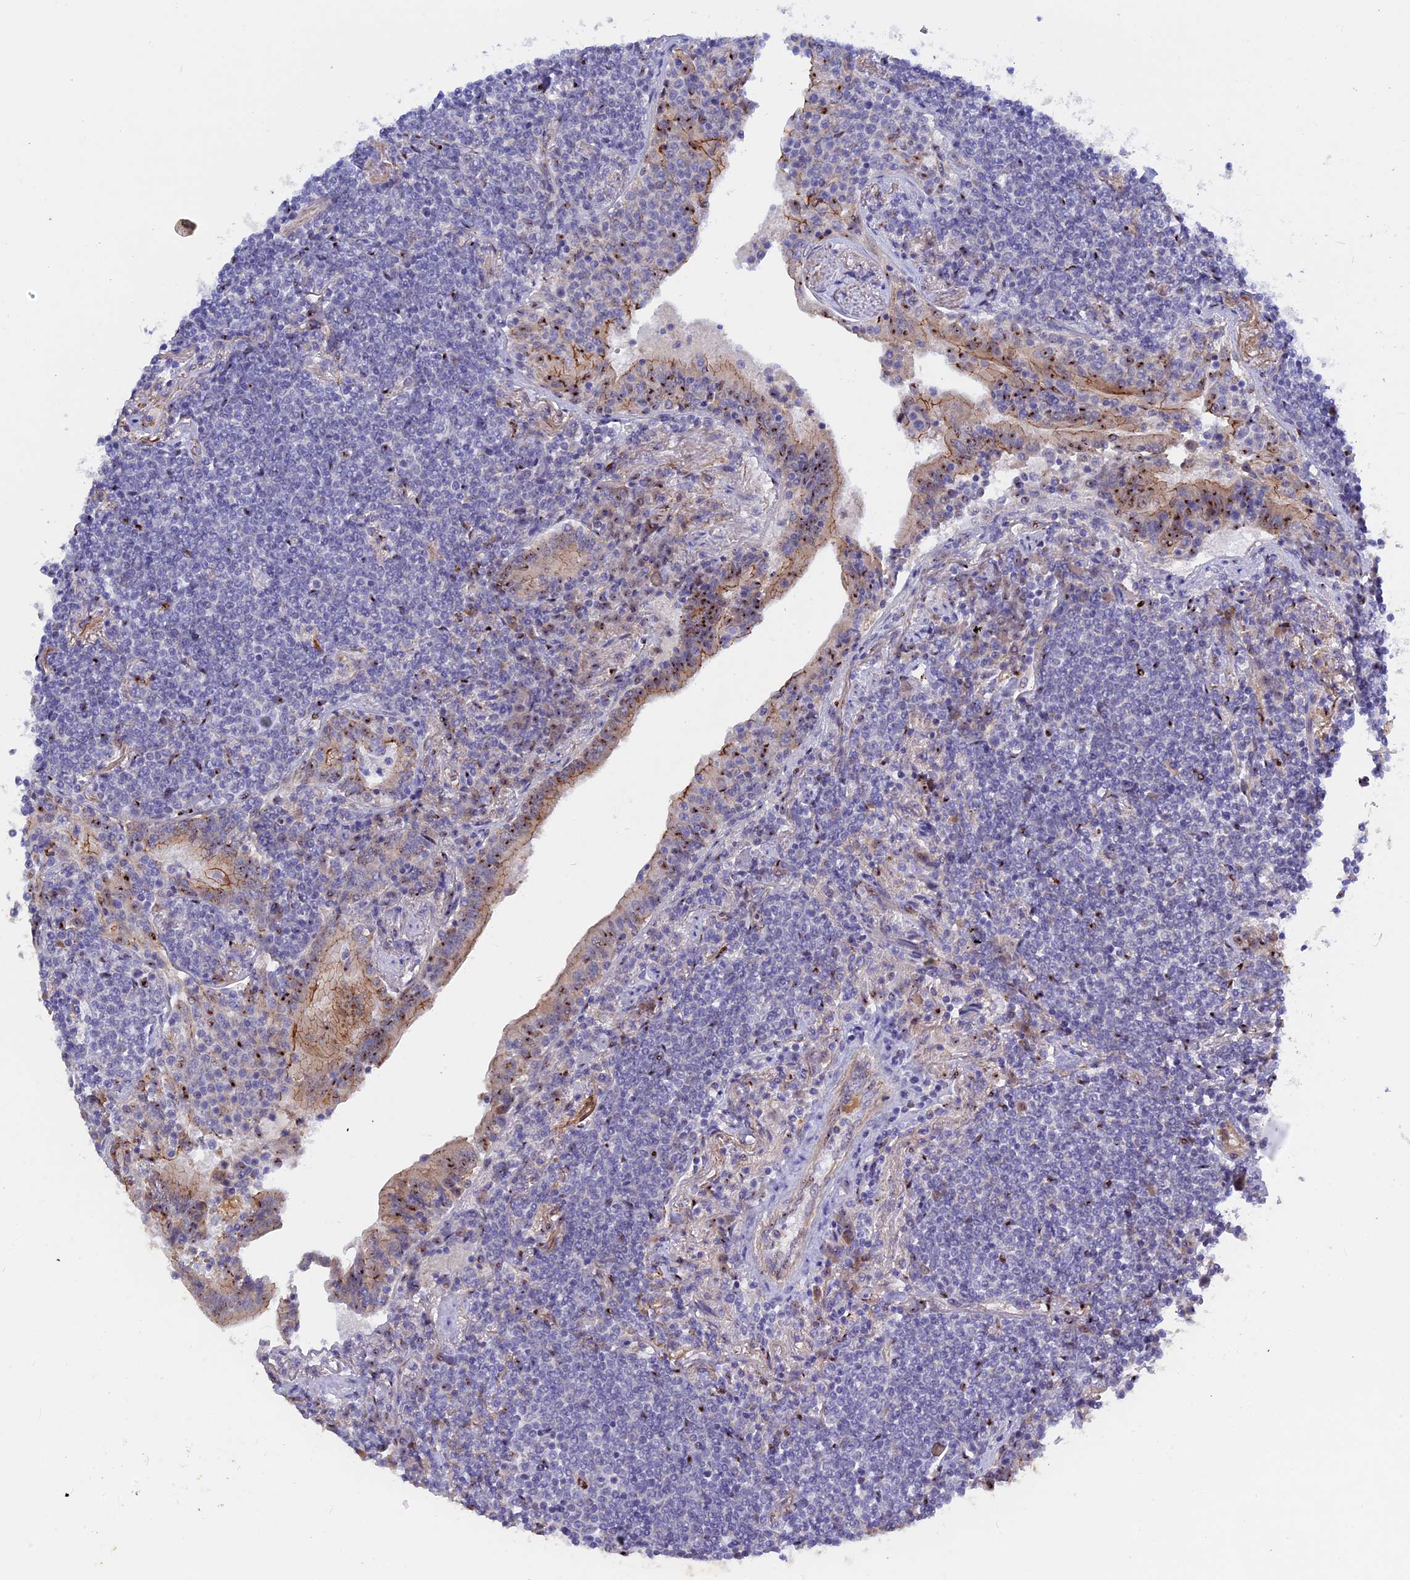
{"staining": {"intensity": "negative", "quantity": "none", "location": "none"}, "tissue": "lymphoma", "cell_type": "Tumor cells", "image_type": "cancer", "snomed": [{"axis": "morphology", "description": "Malignant lymphoma, non-Hodgkin's type, Low grade"}, {"axis": "topography", "description": "Lung"}], "caption": "The micrograph shows no significant positivity in tumor cells of low-grade malignant lymphoma, non-Hodgkin's type.", "gene": "GK5", "patient": {"sex": "female", "age": 71}}